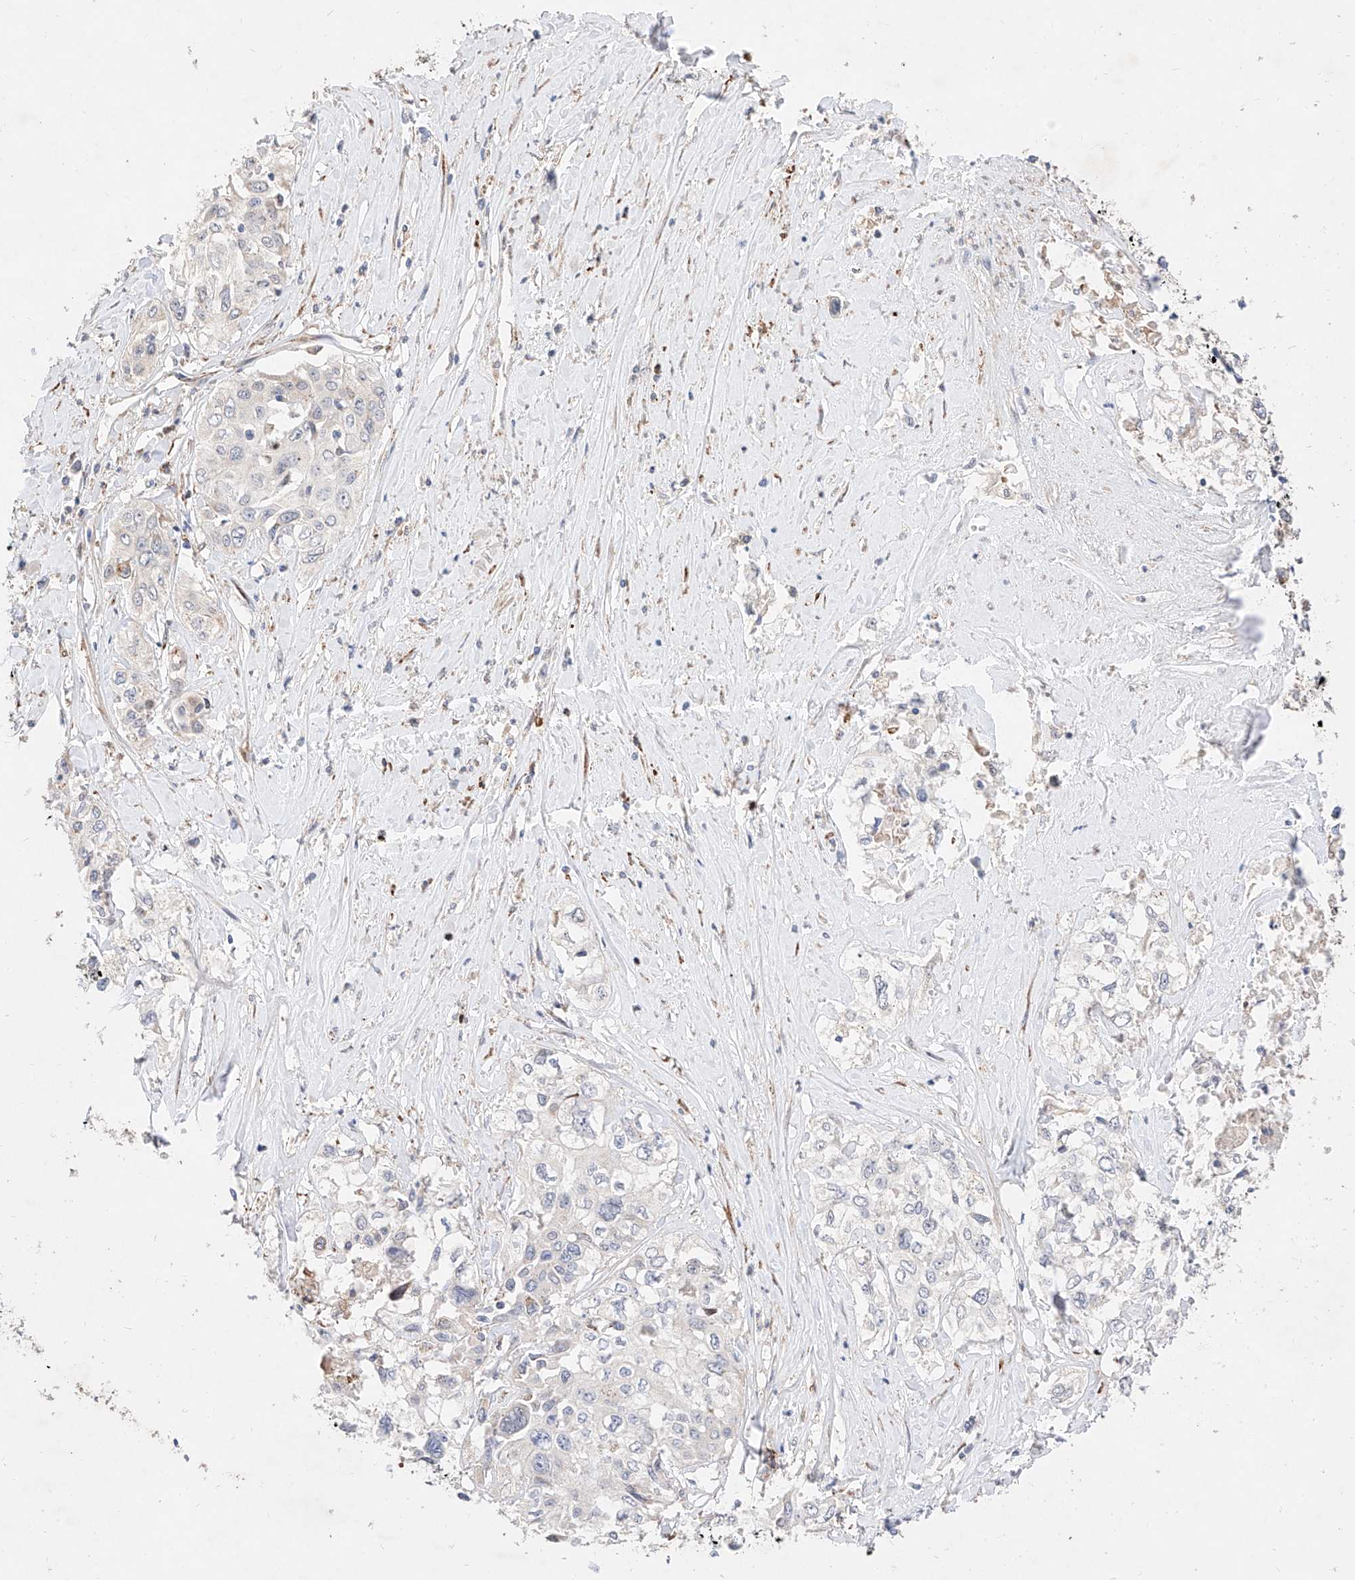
{"staining": {"intensity": "negative", "quantity": "none", "location": "none"}, "tissue": "cervical cancer", "cell_type": "Tumor cells", "image_type": "cancer", "snomed": [{"axis": "morphology", "description": "Squamous cell carcinoma, NOS"}, {"axis": "topography", "description": "Cervix"}], "caption": "Immunohistochemistry (IHC) of human cervical squamous cell carcinoma demonstrates no positivity in tumor cells. Nuclei are stained in blue.", "gene": "ATP9B", "patient": {"sex": "female", "age": 31}}